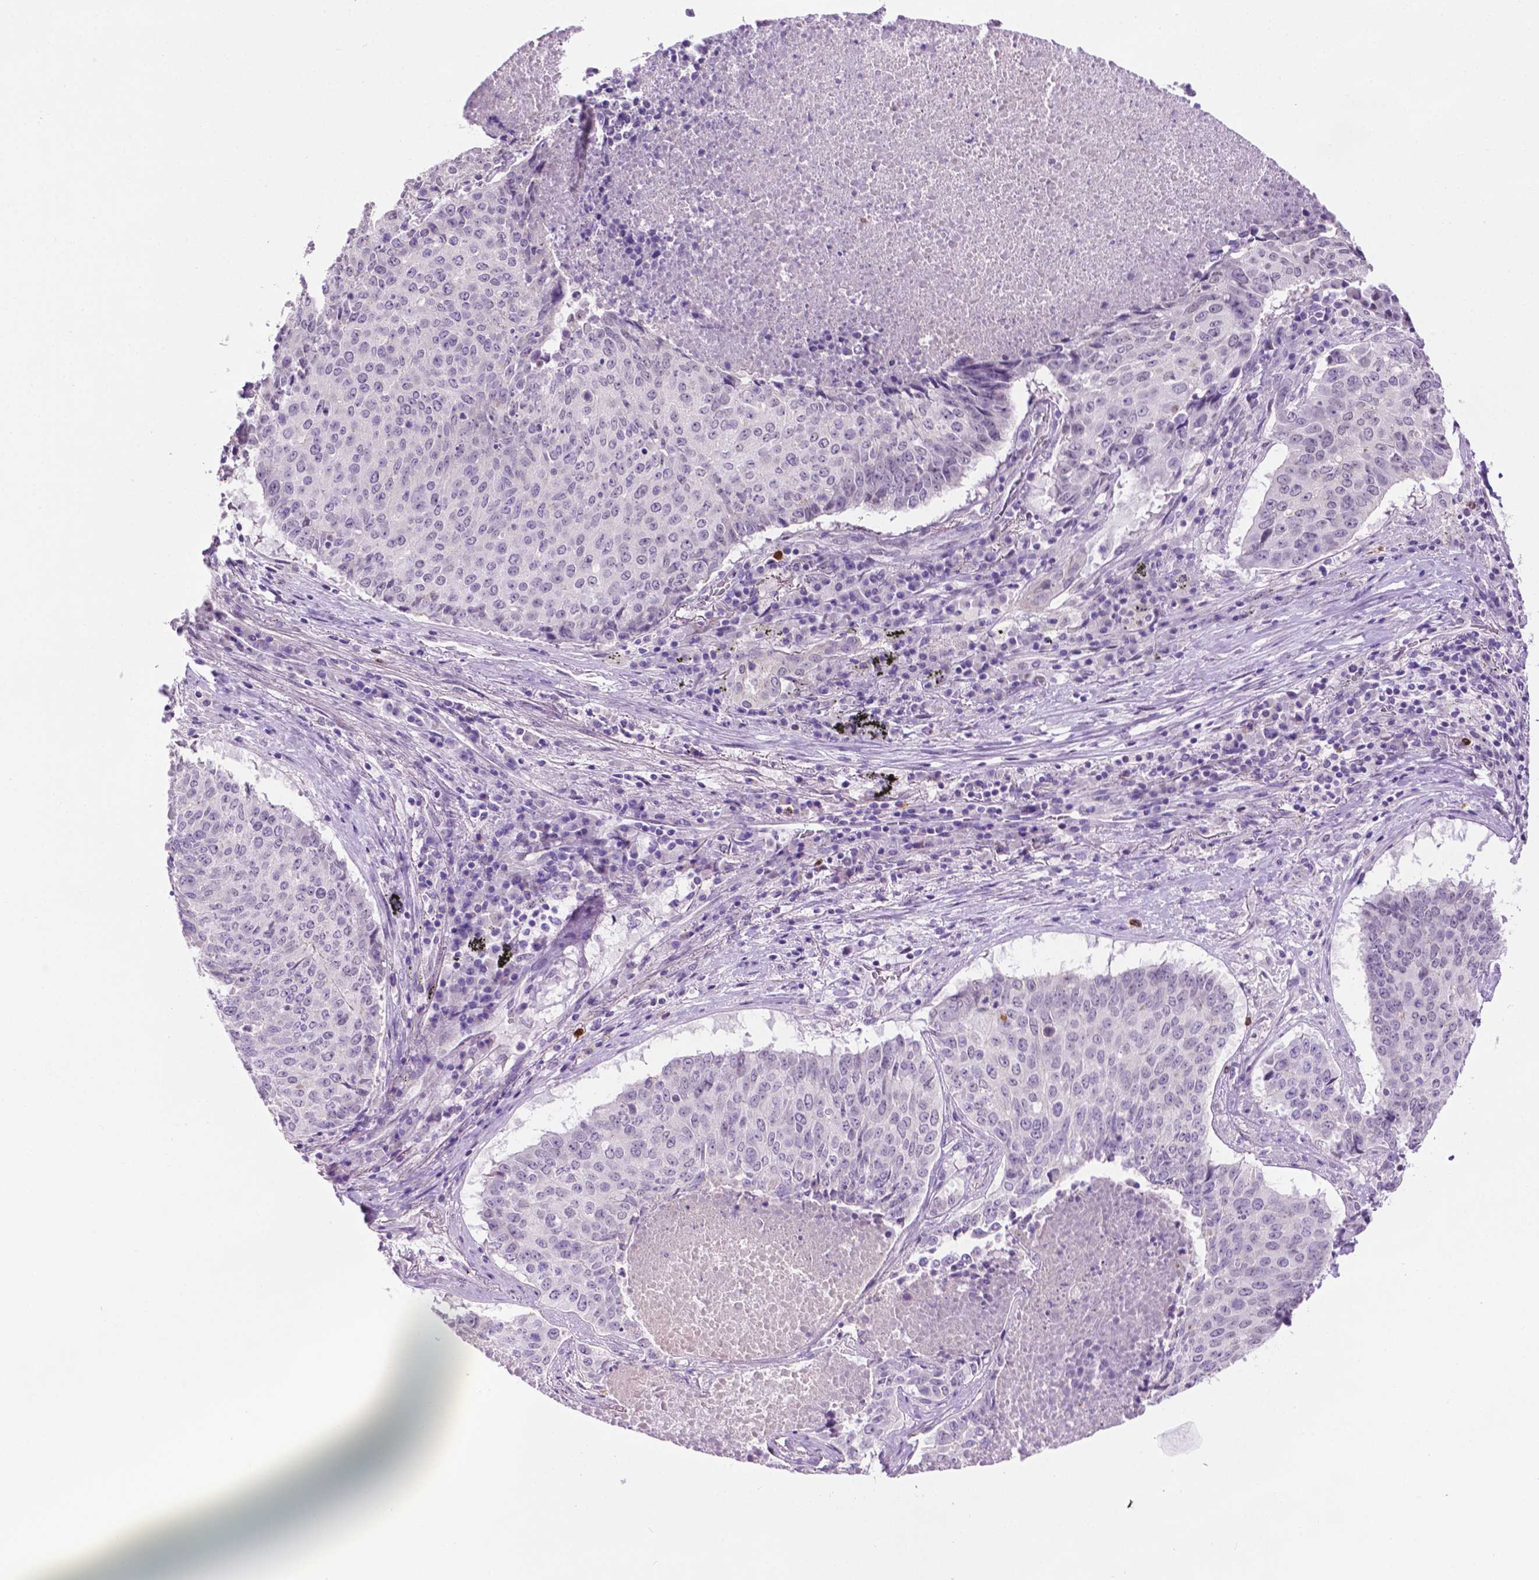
{"staining": {"intensity": "negative", "quantity": "none", "location": "none"}, "tissue": "lung cancer", "cell_type": "Tumor cells", "image_type": "cancer", "snomed": [{"axis": "morphology", "description": "Normal tissue, NOS"}, {"axis": "morphology", "description": "Squamous cell carcinoma, NOS"}, {"axis": "topography", "description": "Bronchus"}, {"axis": "topography", "description": "Lung"}], "caption": "This is a histopathology image of immunohistochemistry (IHC) staining of squamous cell carcinoma (lung), which shows no positivity in tumor cells.", "gene": "MMP27", "patient": {"sex": "male", "age": 64}}